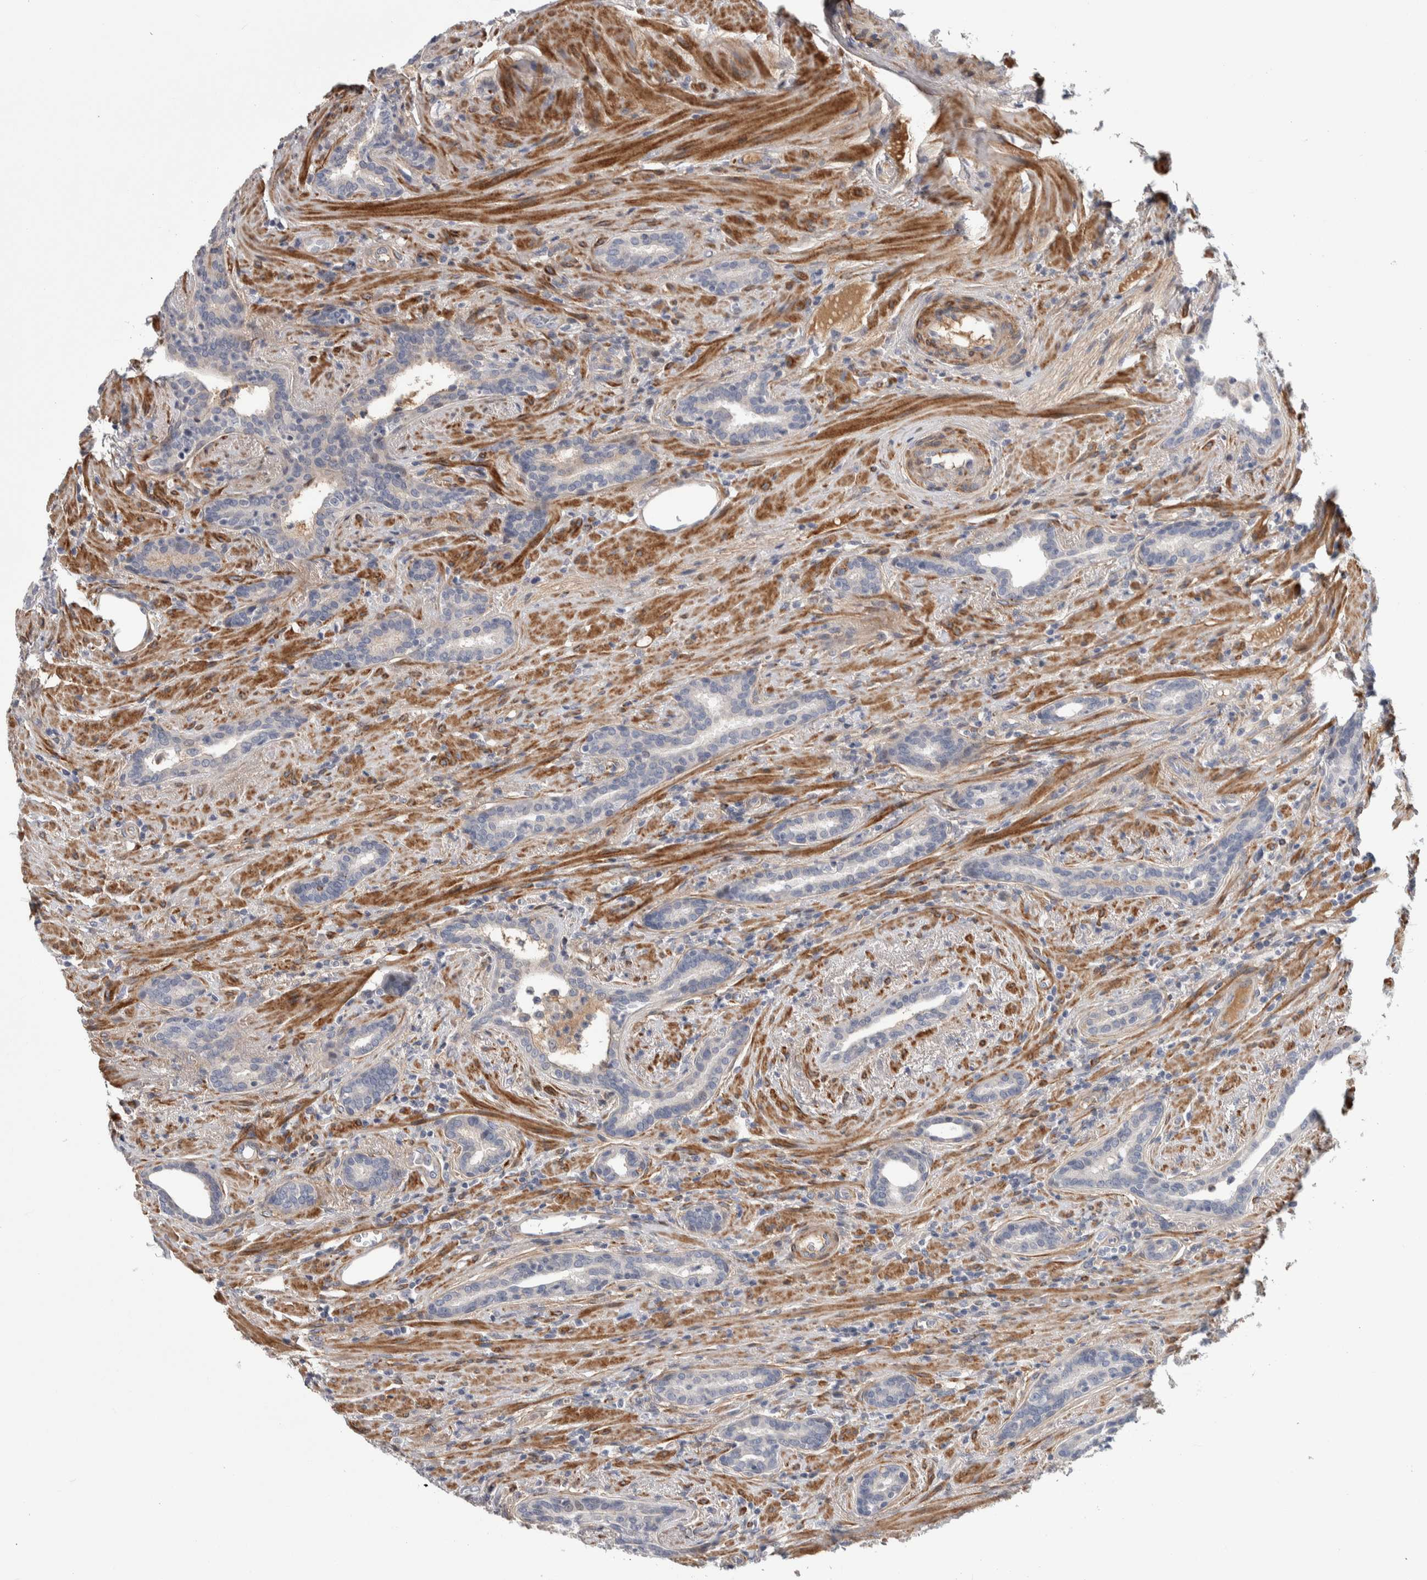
{"staining": {"intensity": "negative", "quantity": "none", "location": "none"}, "tissue": "prostate cancer", "cell_type": "Tumor cells", "image_type": "cancer", "snomed": [{"axis": "morphology", "description": "Adenocarcinoma, High grade"}, {"axis": "topography", "description": "Prostate"}], "caption": "DAB (3,3'-diaminobenzidine) immunohistochemical staining of prostate adenocarcinoma (high-grade) shows no significant expression in tumor cells.", "gene": "PSMG3", "patient": {"sex": "male", "age": 71}}